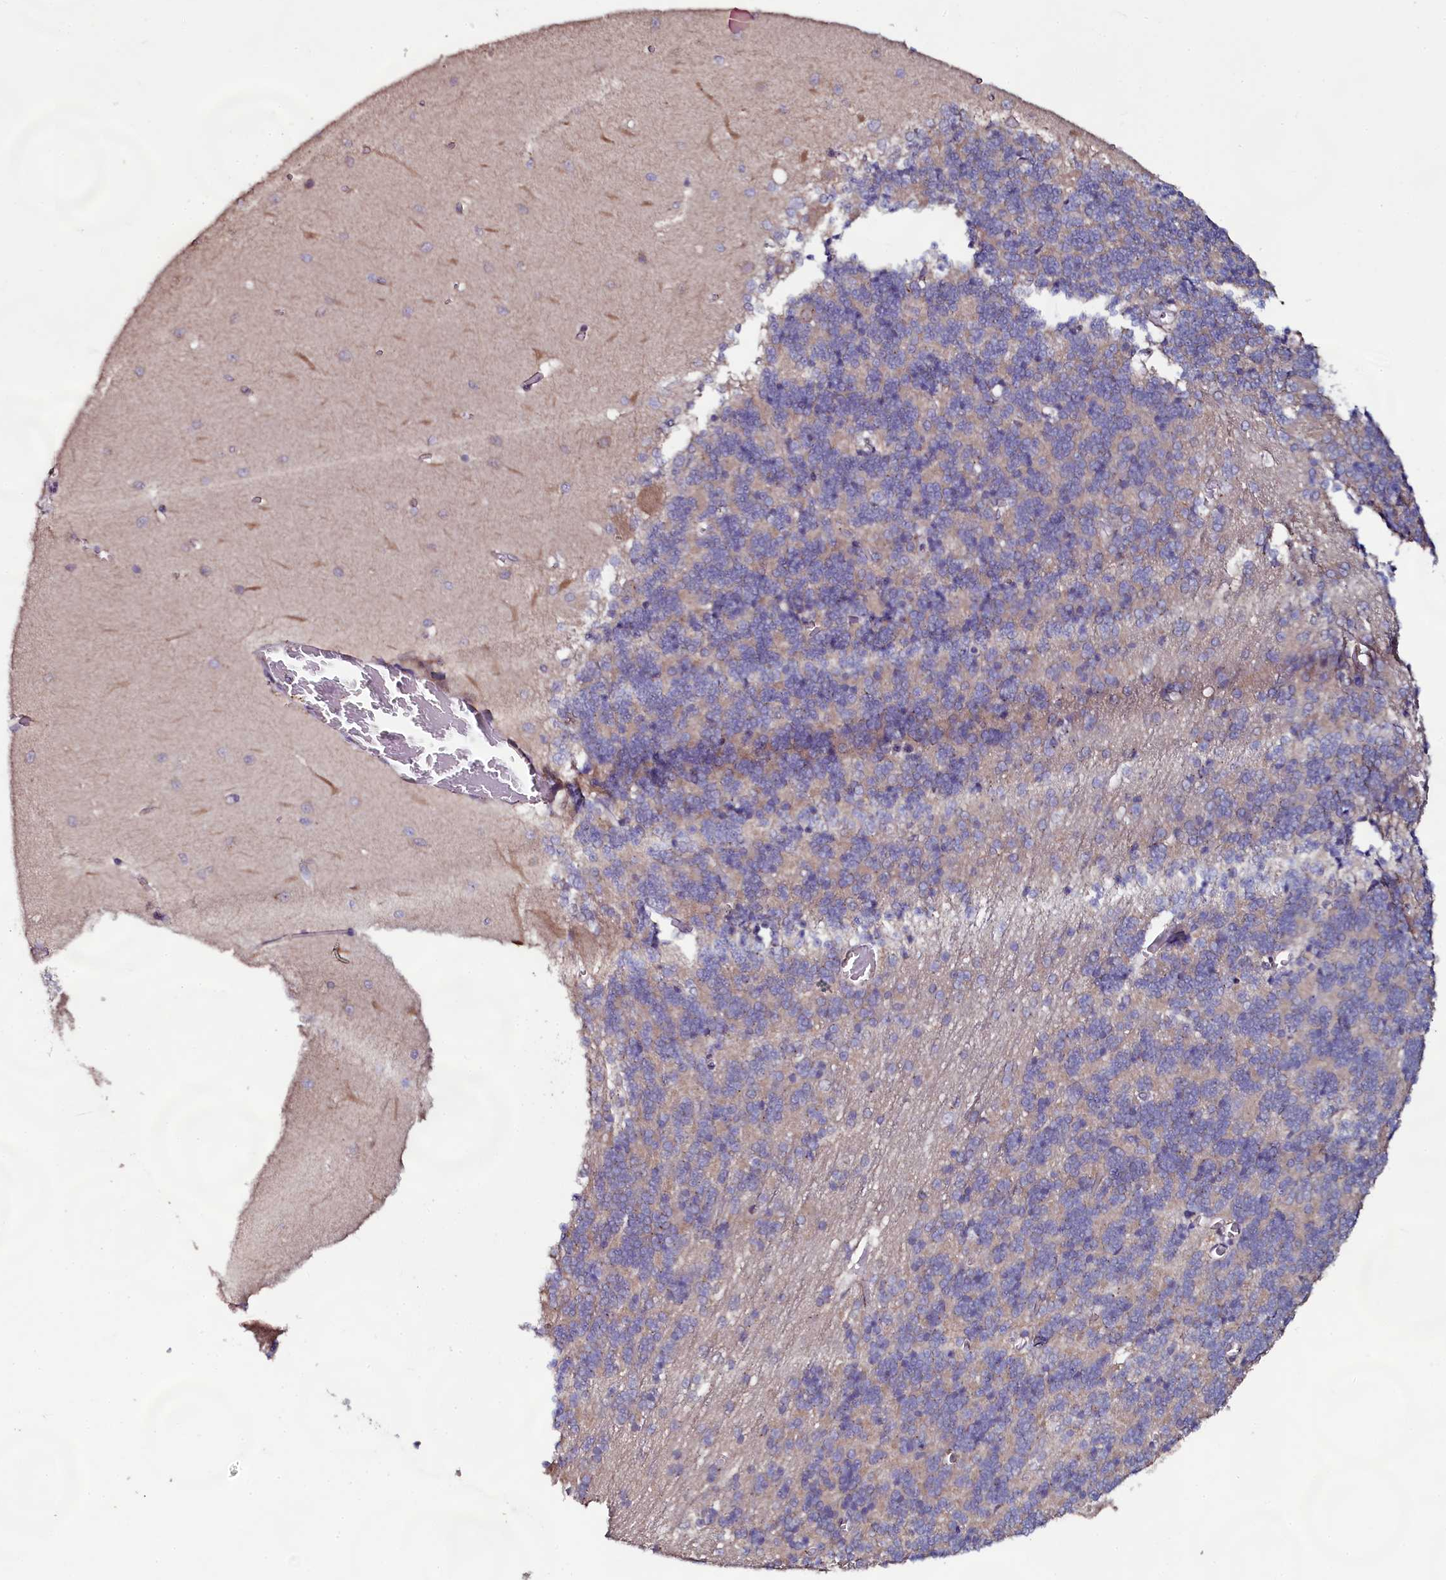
{"staining": {"intensity": "negative", "quantity": "none", "location": "none"}, "tissue": "cerebellum", "cell_type": "Cells in granular layer", "image_type": "normal", "snomed": [{"axis": "morphology", "description": "Normal tissue, NOS"}, {"axis": "topography", "description": "Cerebellum"}], "caption": "Immunohistochemistry image of normal cerebellum: human cerebellum stained with DAB (3,3'-diaminobenzidine) demonstrates no significant protein expression in cells in granular layer.", "gene": "USPL1", "patient": {"sex": "male", "age": 37}}